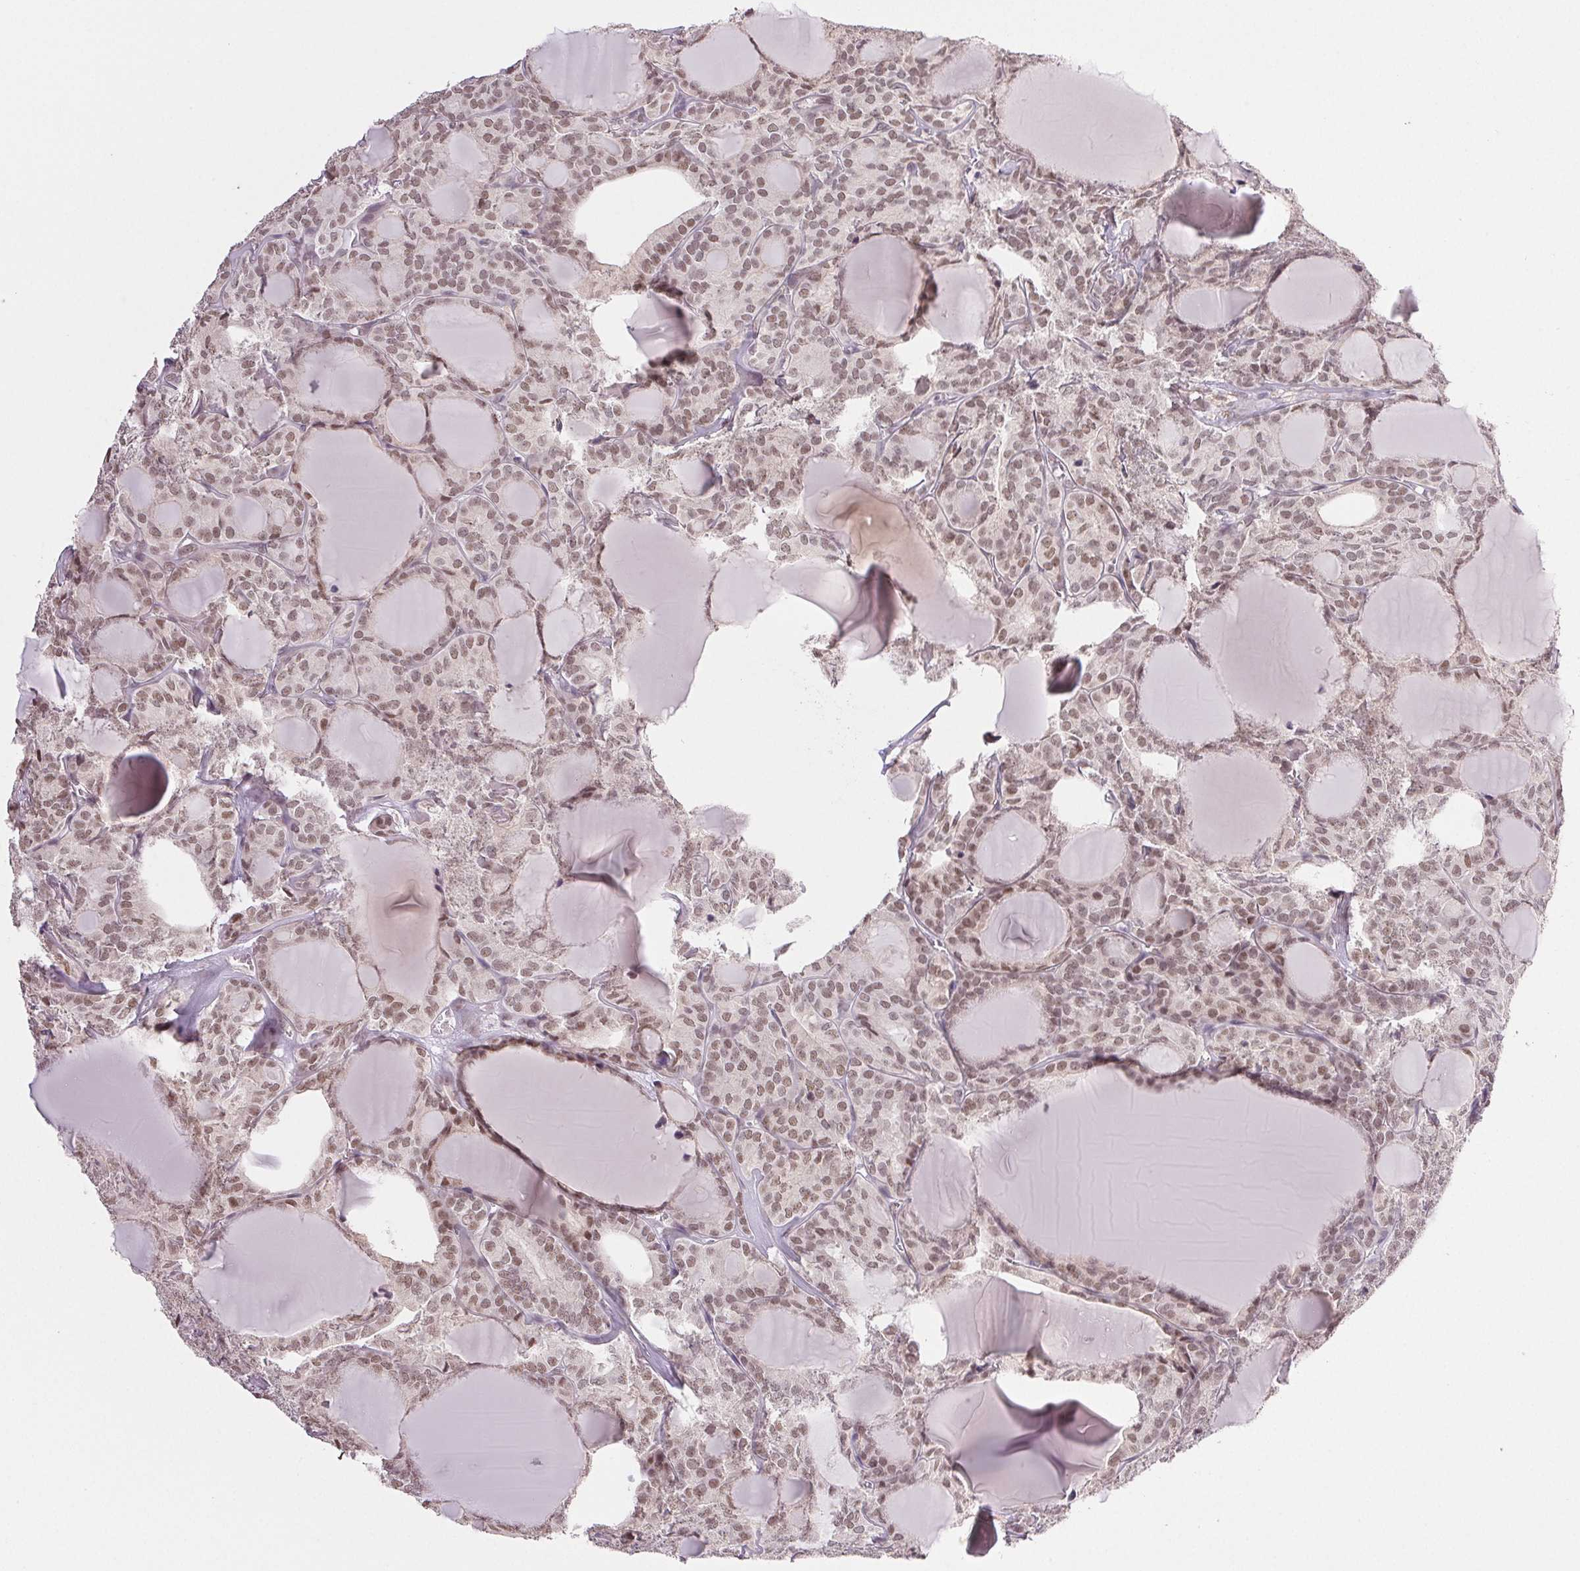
{"staining": {"intensity": "moderate", "quantity": ">75%", "location": "nuclear"}, "tissue": "thyroid cancer", "cell_type": "Tumor cells", "image_type": "cancer", "snomed": [{"axis": "morphology", "description": "Follicular adenoma carcinoma, NOS"}, {"axis": "topography", "description": "Thyroid gland"}], "caption": "A medium amount of moderate nuclear staining is identified in approximately >75% of tumor cells in follicular adenoma carcinoma (thyroid) tissue. (Brightfield microscopy of DAB IHC at high magnification).", "gene": "PRPF18", "patient": {"sex": "male", "age": 74}}